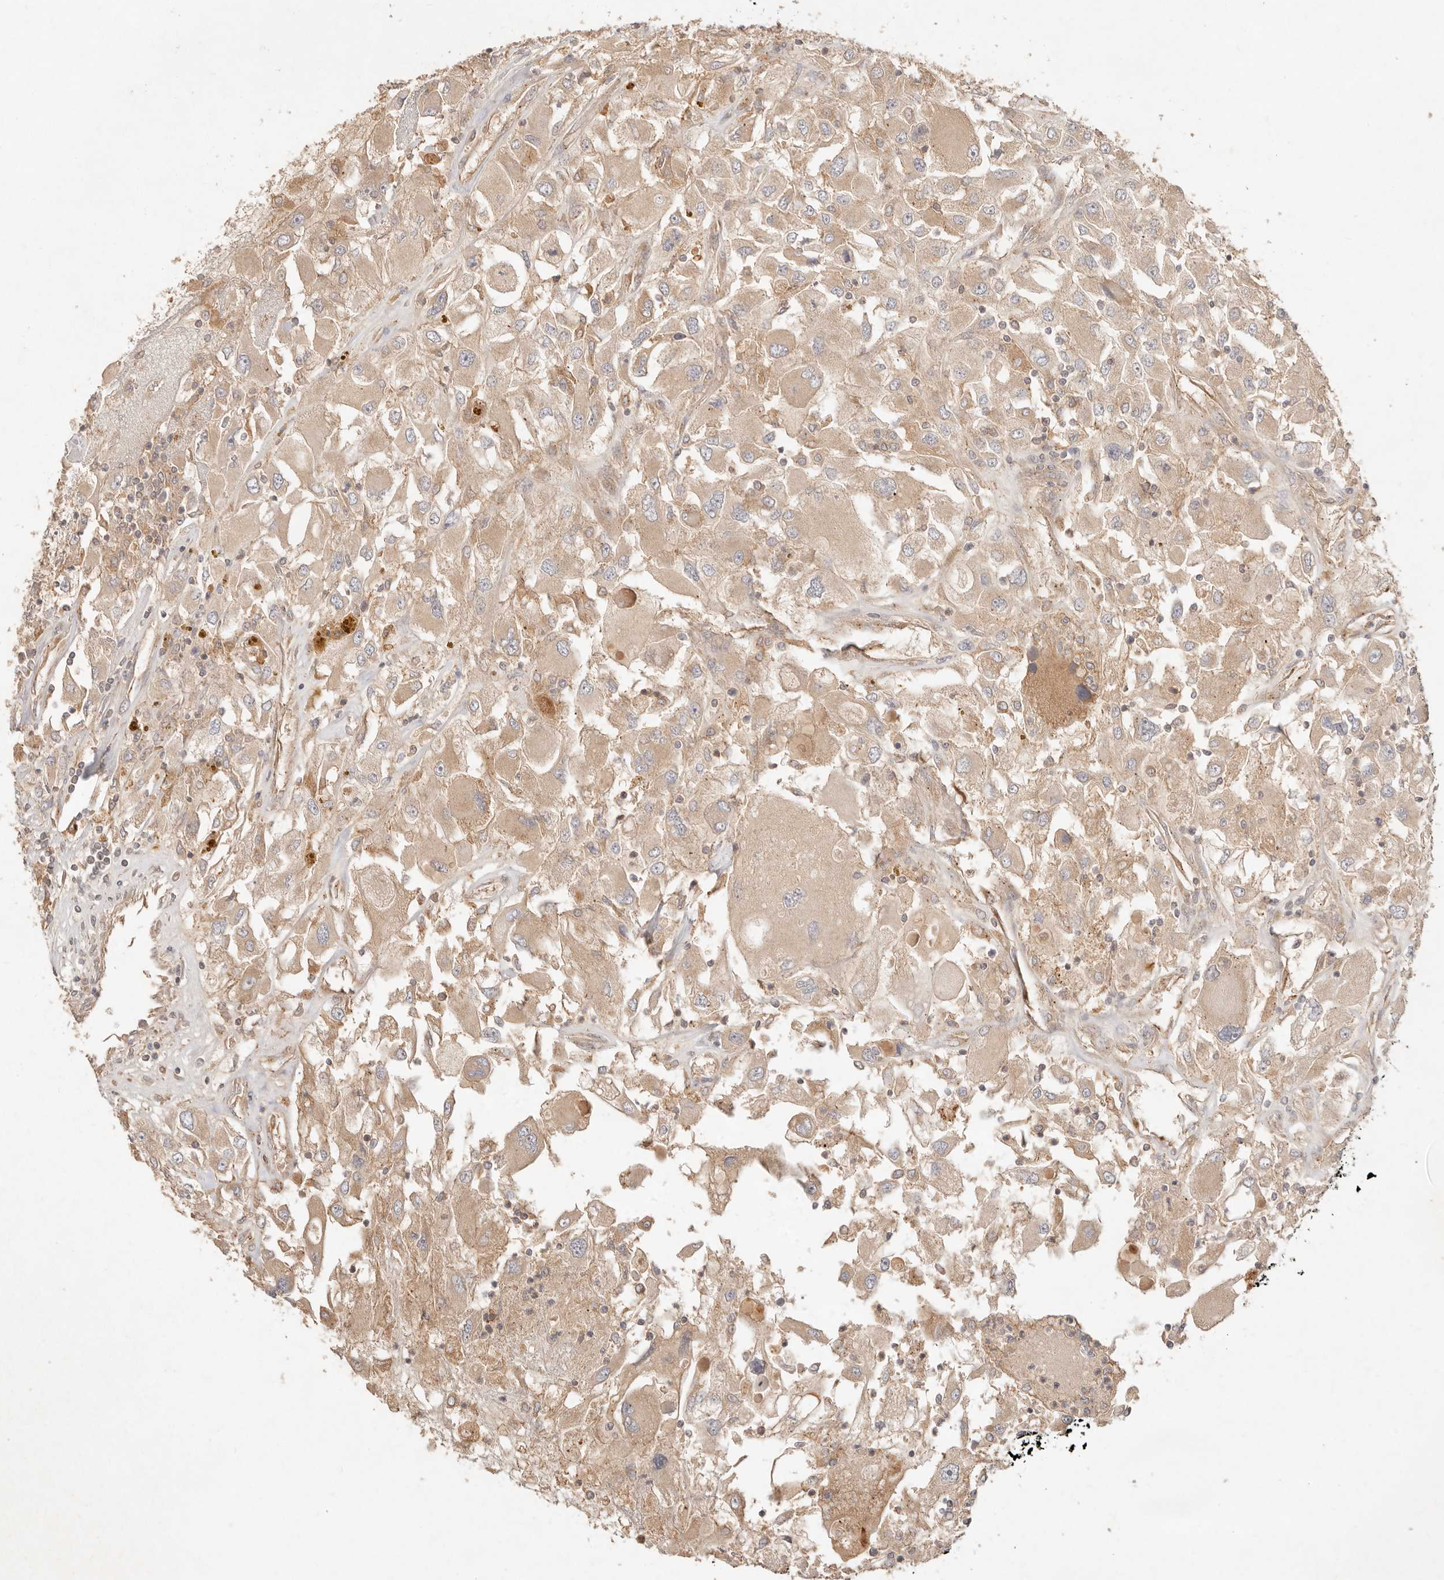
{"staining": {"intensity": "weak", "quantity": ">75%", "location": "cytoplasmic/membranous"}, "tissue": "renal cancer", "cell_type": "Tumor cells", "image_type": "cancer", "snomed": [{"axis": "morphology", "description": "Adenocarcinoma, NOS"}, {"axis": "topography", "description": "Kidney"}], "caption": "Immunohistochemistry (IHC) staining of renal adenocarcinoma, which demonstrates low levels of weak cytoplasmic/membranous staining in approximately >75% of tumor cells indicating weak cytoplasmic/membranous protein staining. The staining was performed using DAB (brown) for protein detection and nuclei were counterstained in hematoxylin (blue).", "gene": "HECTD3", "patient": {"sex": "female", "age": 52}}